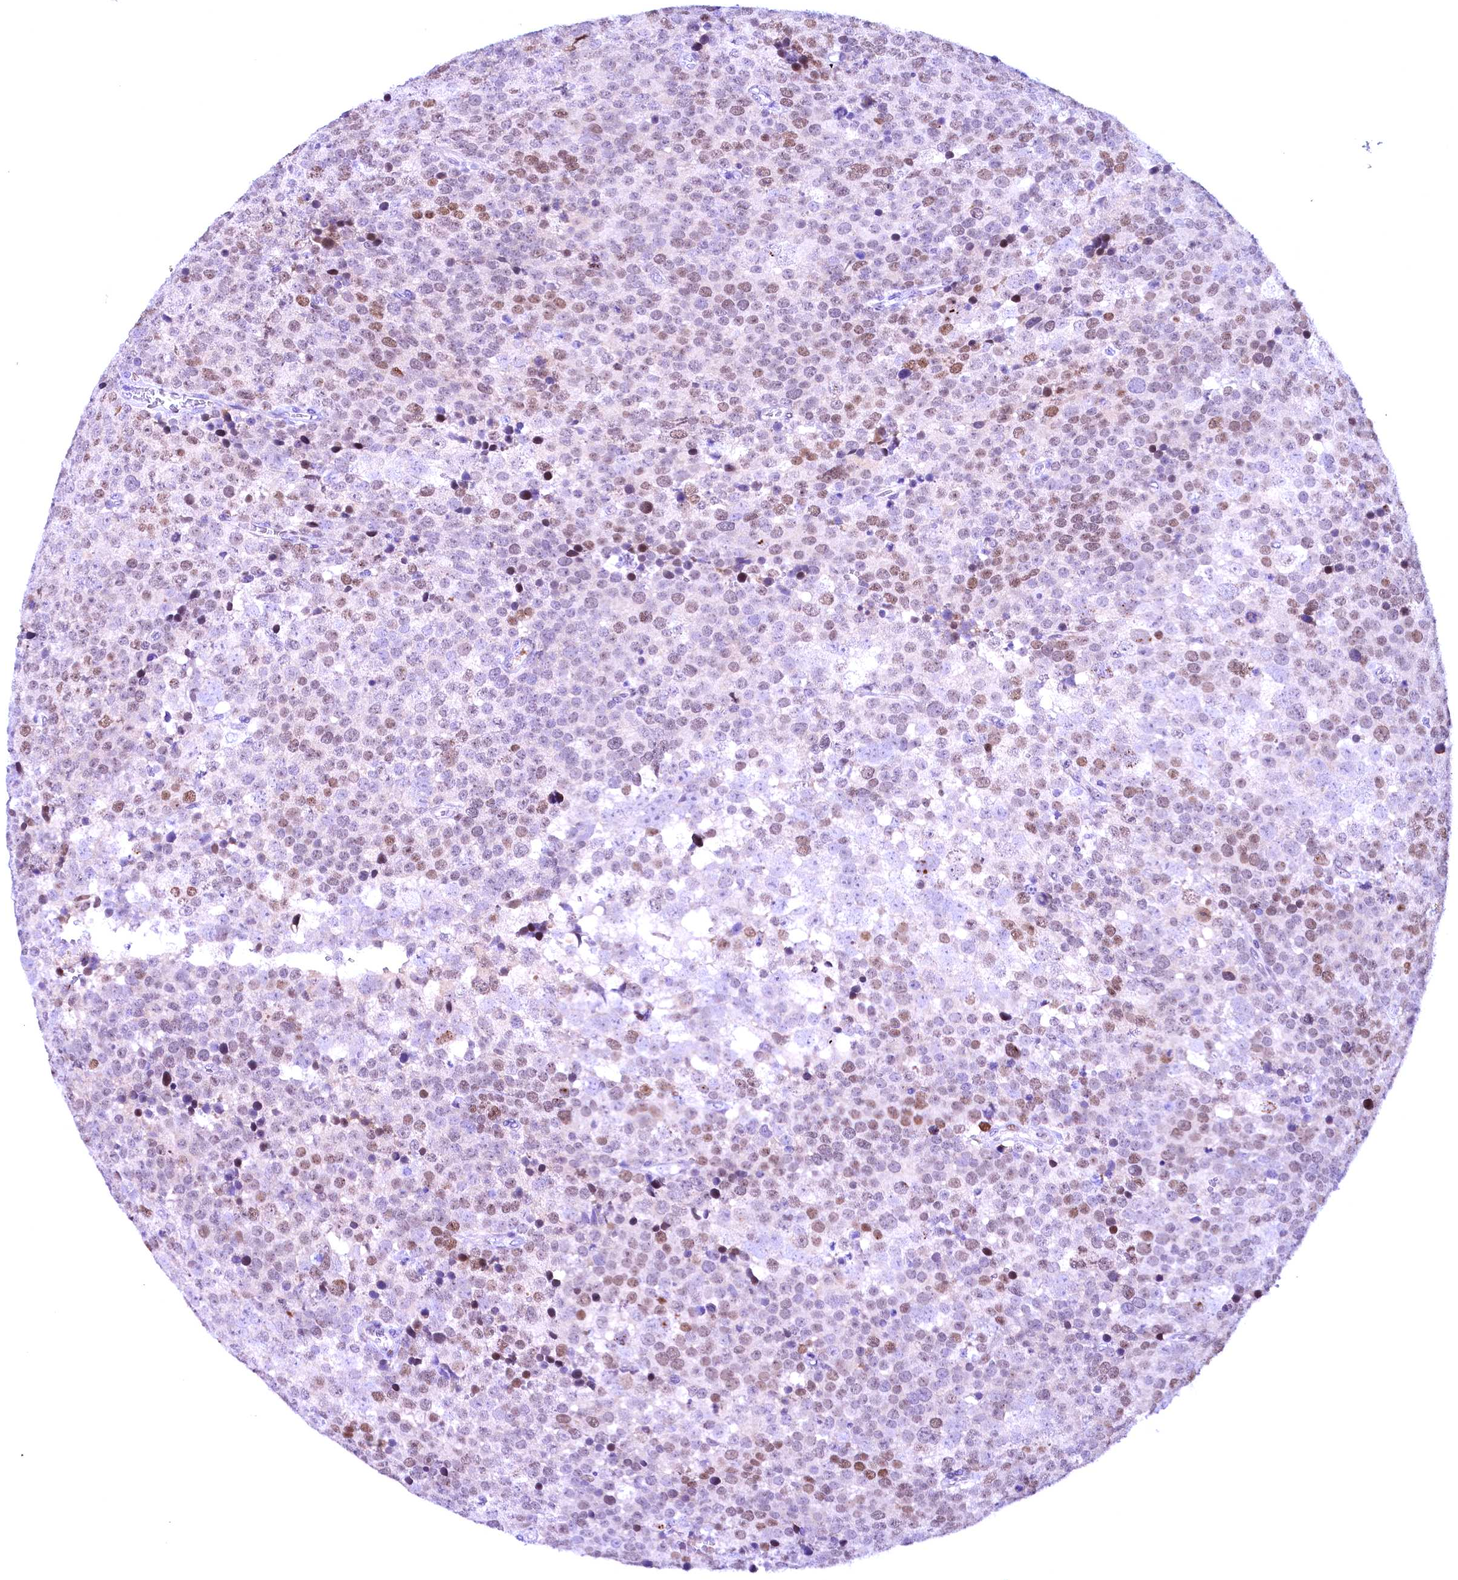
{"staining": {"intensity": "weak", "quantity": "<25%", "location": "nuclear"}, "tissue": "testis cancer", "cell_type": "Tumor cells", "image_type": "cancer", "snomed": [{"axis": "morphology", "description": "Seminoma, NOS"}, {"axis": "topography", "description": "Testis"}], "caption": "Photomicrograph shows no protein positivity in tumor cells of seminoma (testis) tissue.", "gene": "CCDC106", "patient": {"sex": "male", "age": 71}}